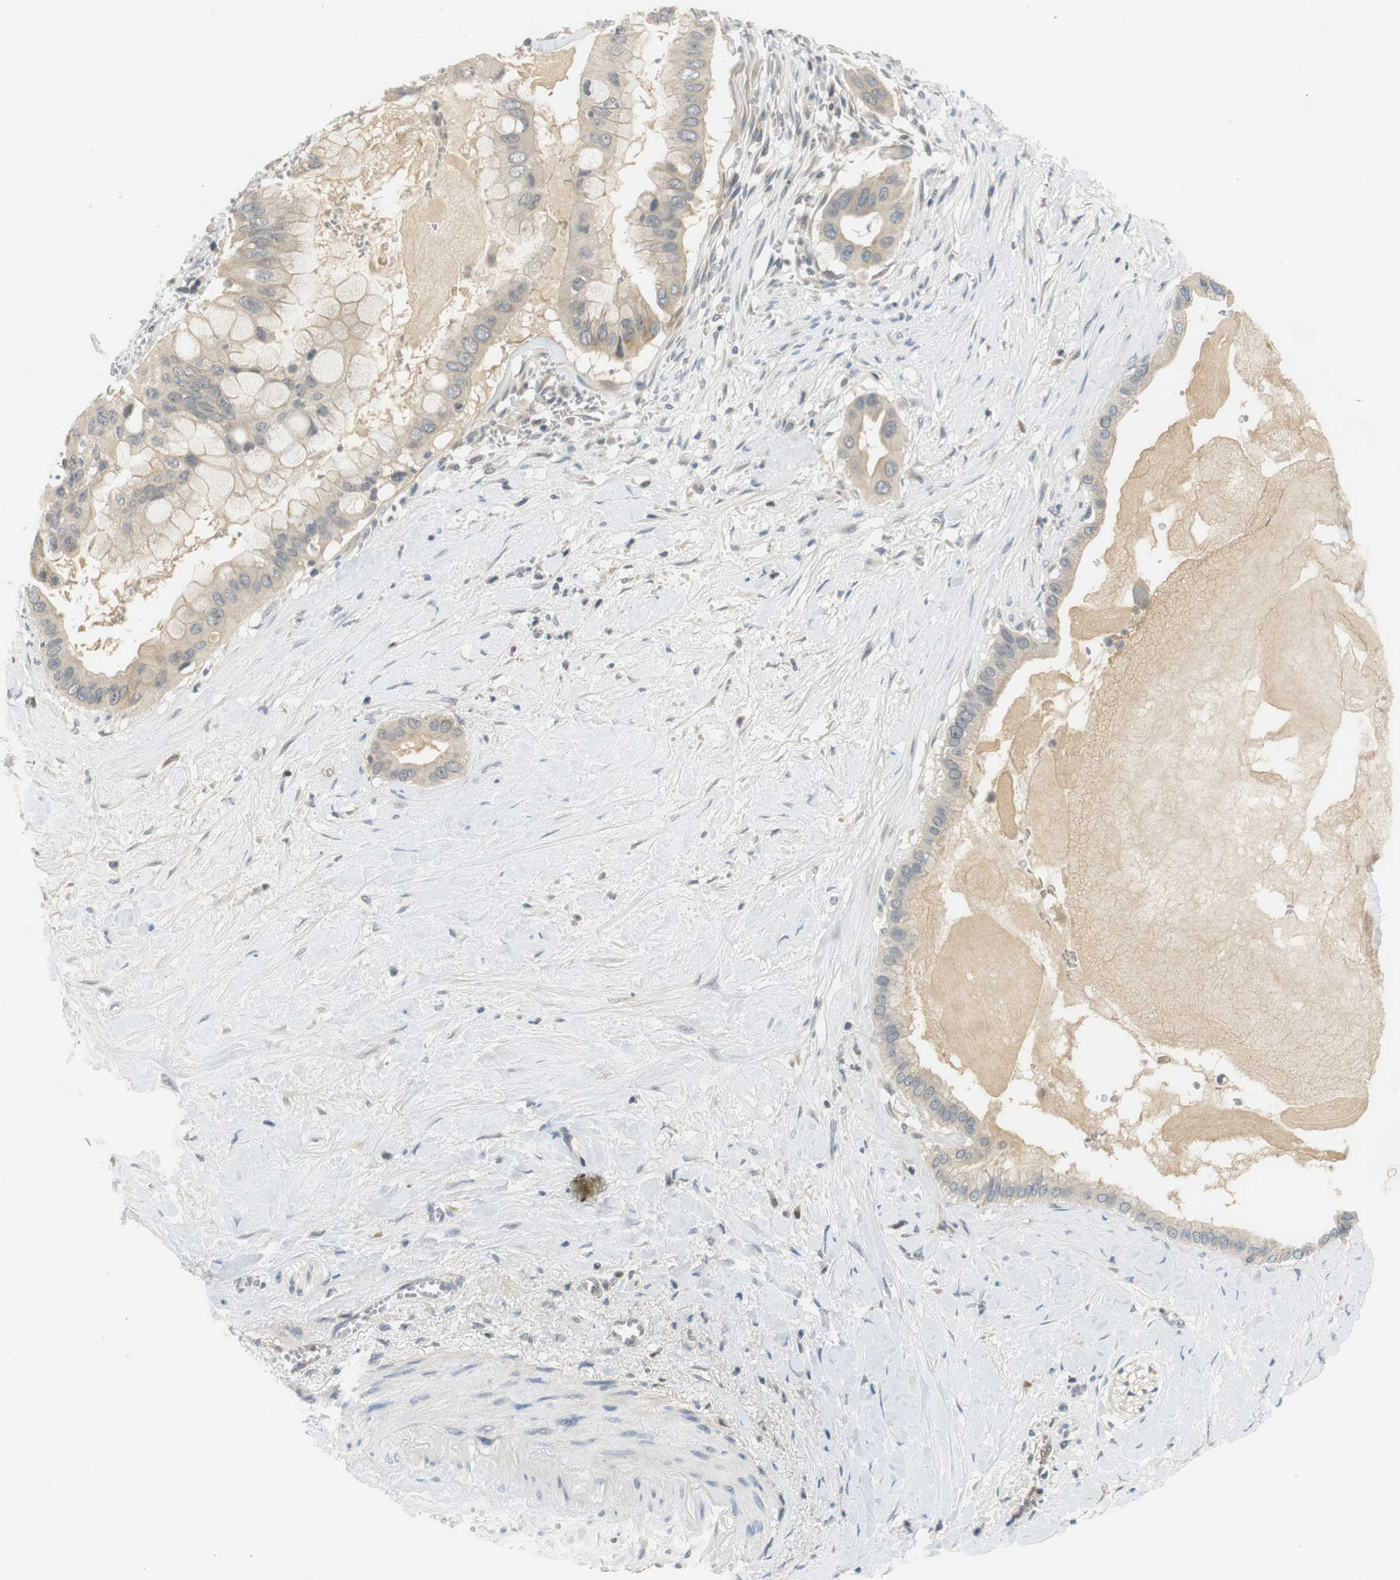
{"staining": {"intensity": "negative", "quantity": "none", "location": "none"}, "tissue": "pancreatic cancer", "cell_type": "Tumor cells", "image_type": "cancer", "snomed": [{"axis": "morphology", "description": "Adenocarcinoma, NOS"}, {"axis": "topography", "description": "Pancreas"}], "caption": "A histopathology image of adenocarcinoma (pancreatic) stained for a protein shows no brown staining in tumor cells. (DAB immunohistochemistry with hematoxylin counter stain).", "gene": "WNT7A", "patient": {"sex": "male", "age": 55}}